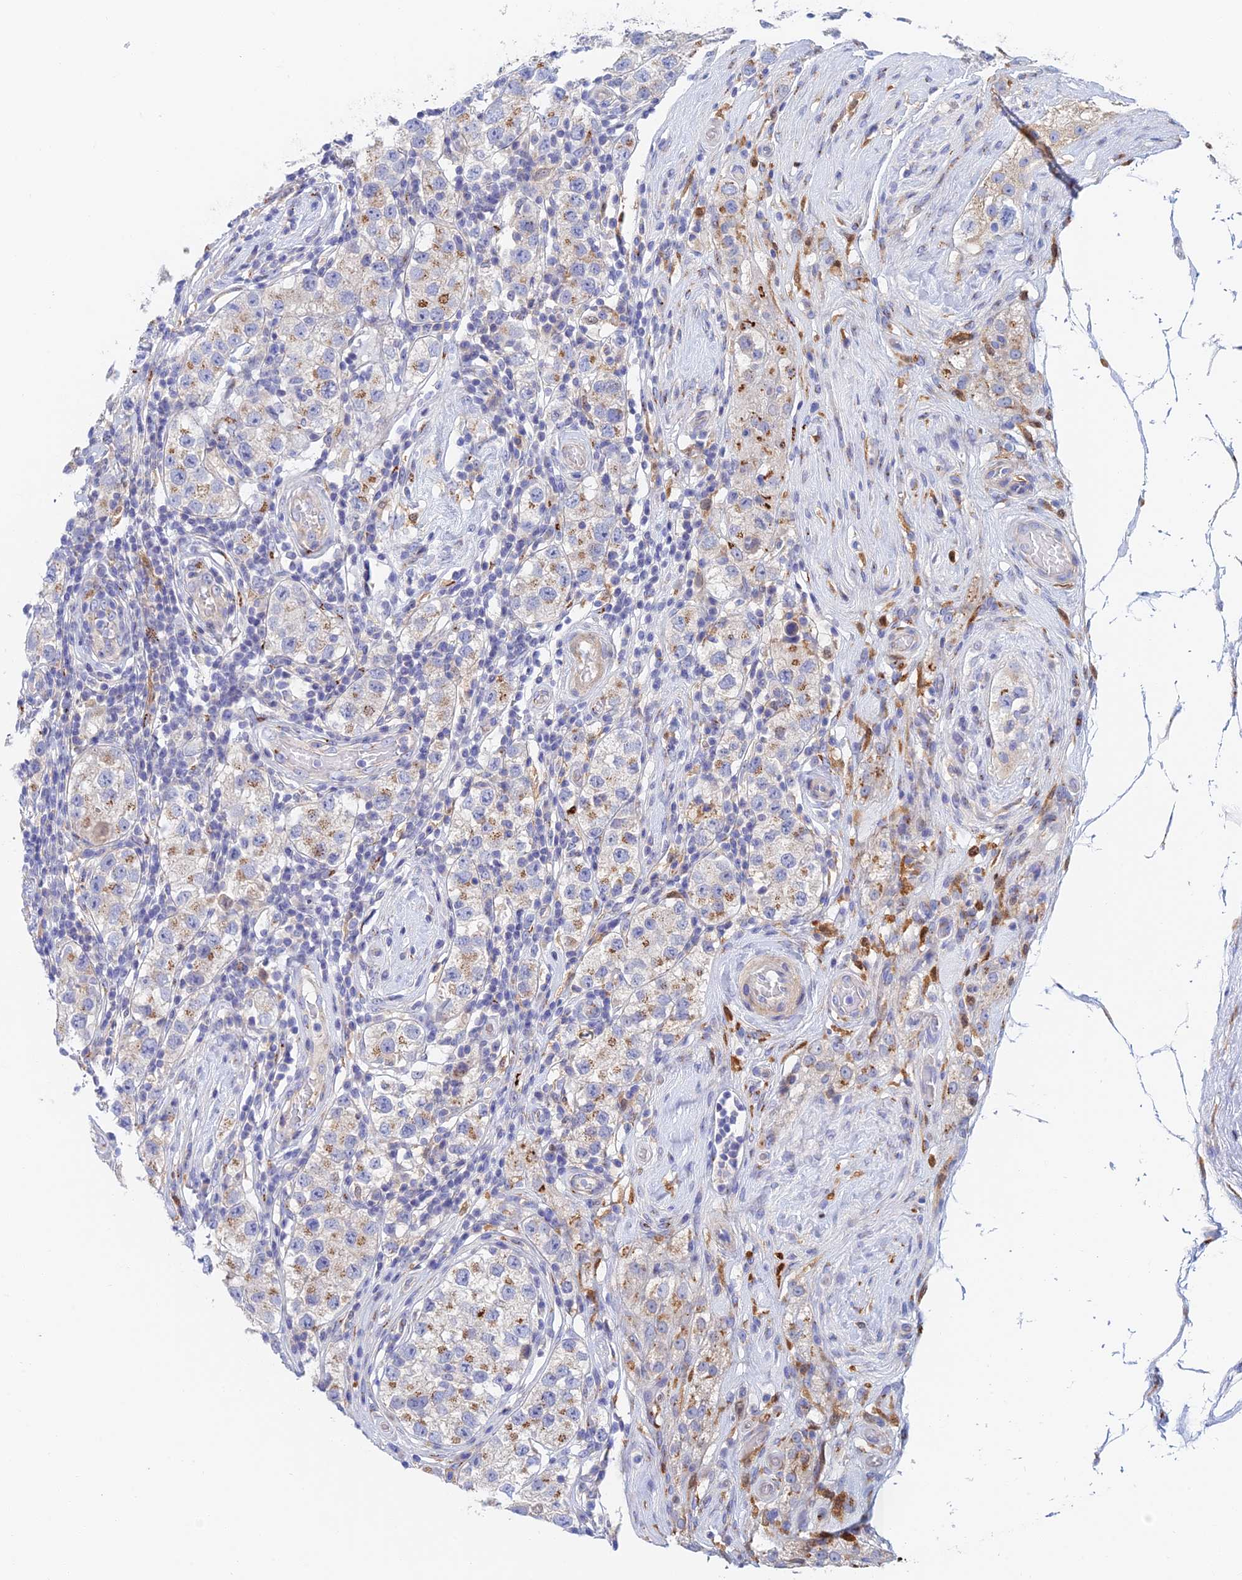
{"staining": {"intensity": "moderate", "quantity": "25%-75%", "location": "cytoplasmic/membranous"}, "tissue": "testis cancer", "cell_type": "Tumor cells", "image_type": "cancer", "snomed": [{"axis": "morphology", "description": "Seminoma, NOS"}, {"axis": "topography", "description": "Testis"}], "caption": "Tumor cells show medium levels of moderate cytoplasmic/membranous staining in about 25%-75% of cells in testis cancer. (brown staining indicates protein expression, while blue staining denotes nuclei).", "gene": "SLC24A3", "patient": {"sex": "male", "age": 34}}